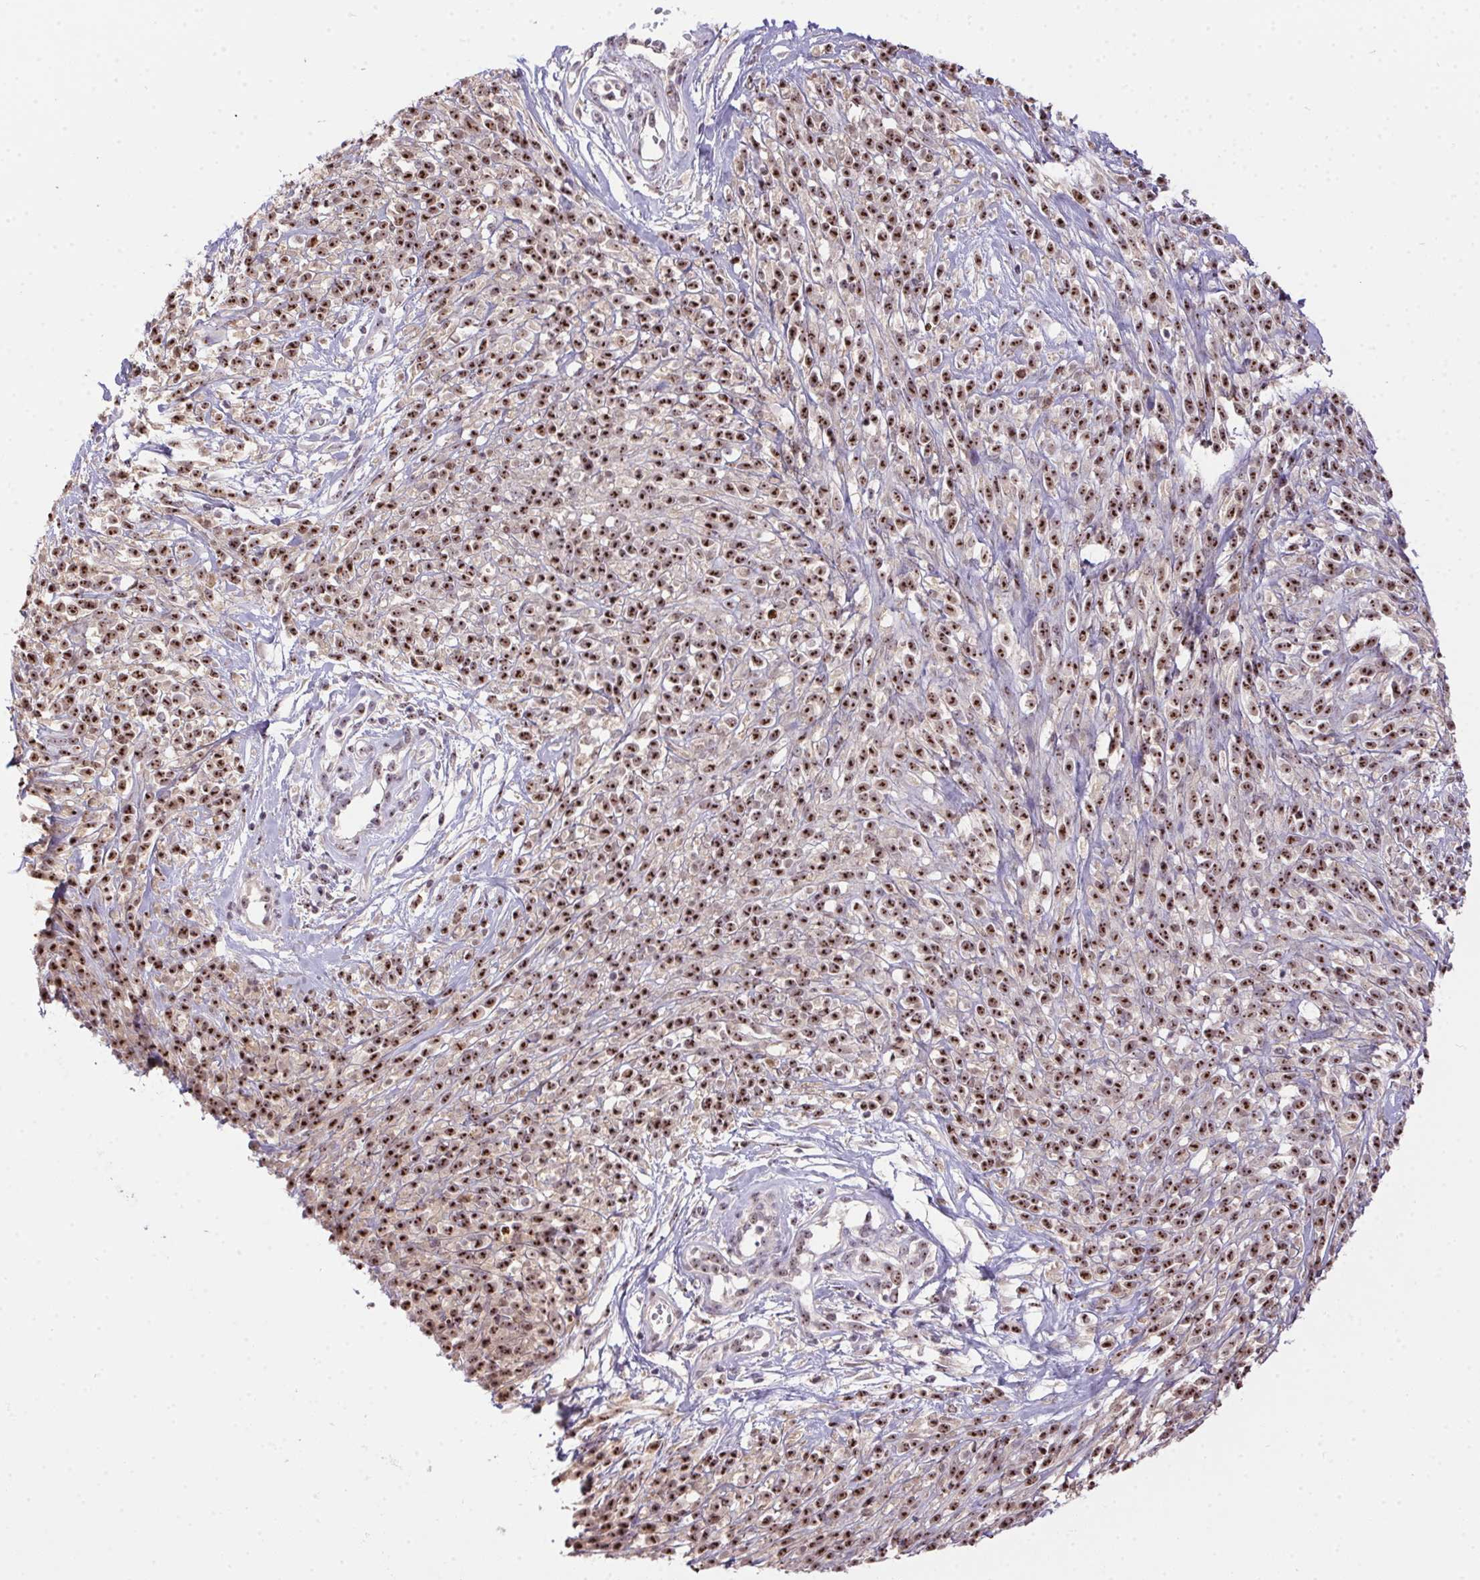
{"staining": {"intensity": "moderate", "quantity": ">75%", "location": "nuclear"}, "tissue": "melanoma", "cell_type": "Tumor cells", "image_type": "cancer", "snomed": [{"axis": "morphology", "description": "Malignant melanoma, NOS"}, {"axis": "topography", "description": "Skin"}, {"axis": "topography", "description": "Skin of trunk"}], "caption": "Malignant melanoma stained with a protein marker reveals moderate staining in tumor cells.", "gene": "BATF2", "patient": {"sex": "male", "age": 74}}